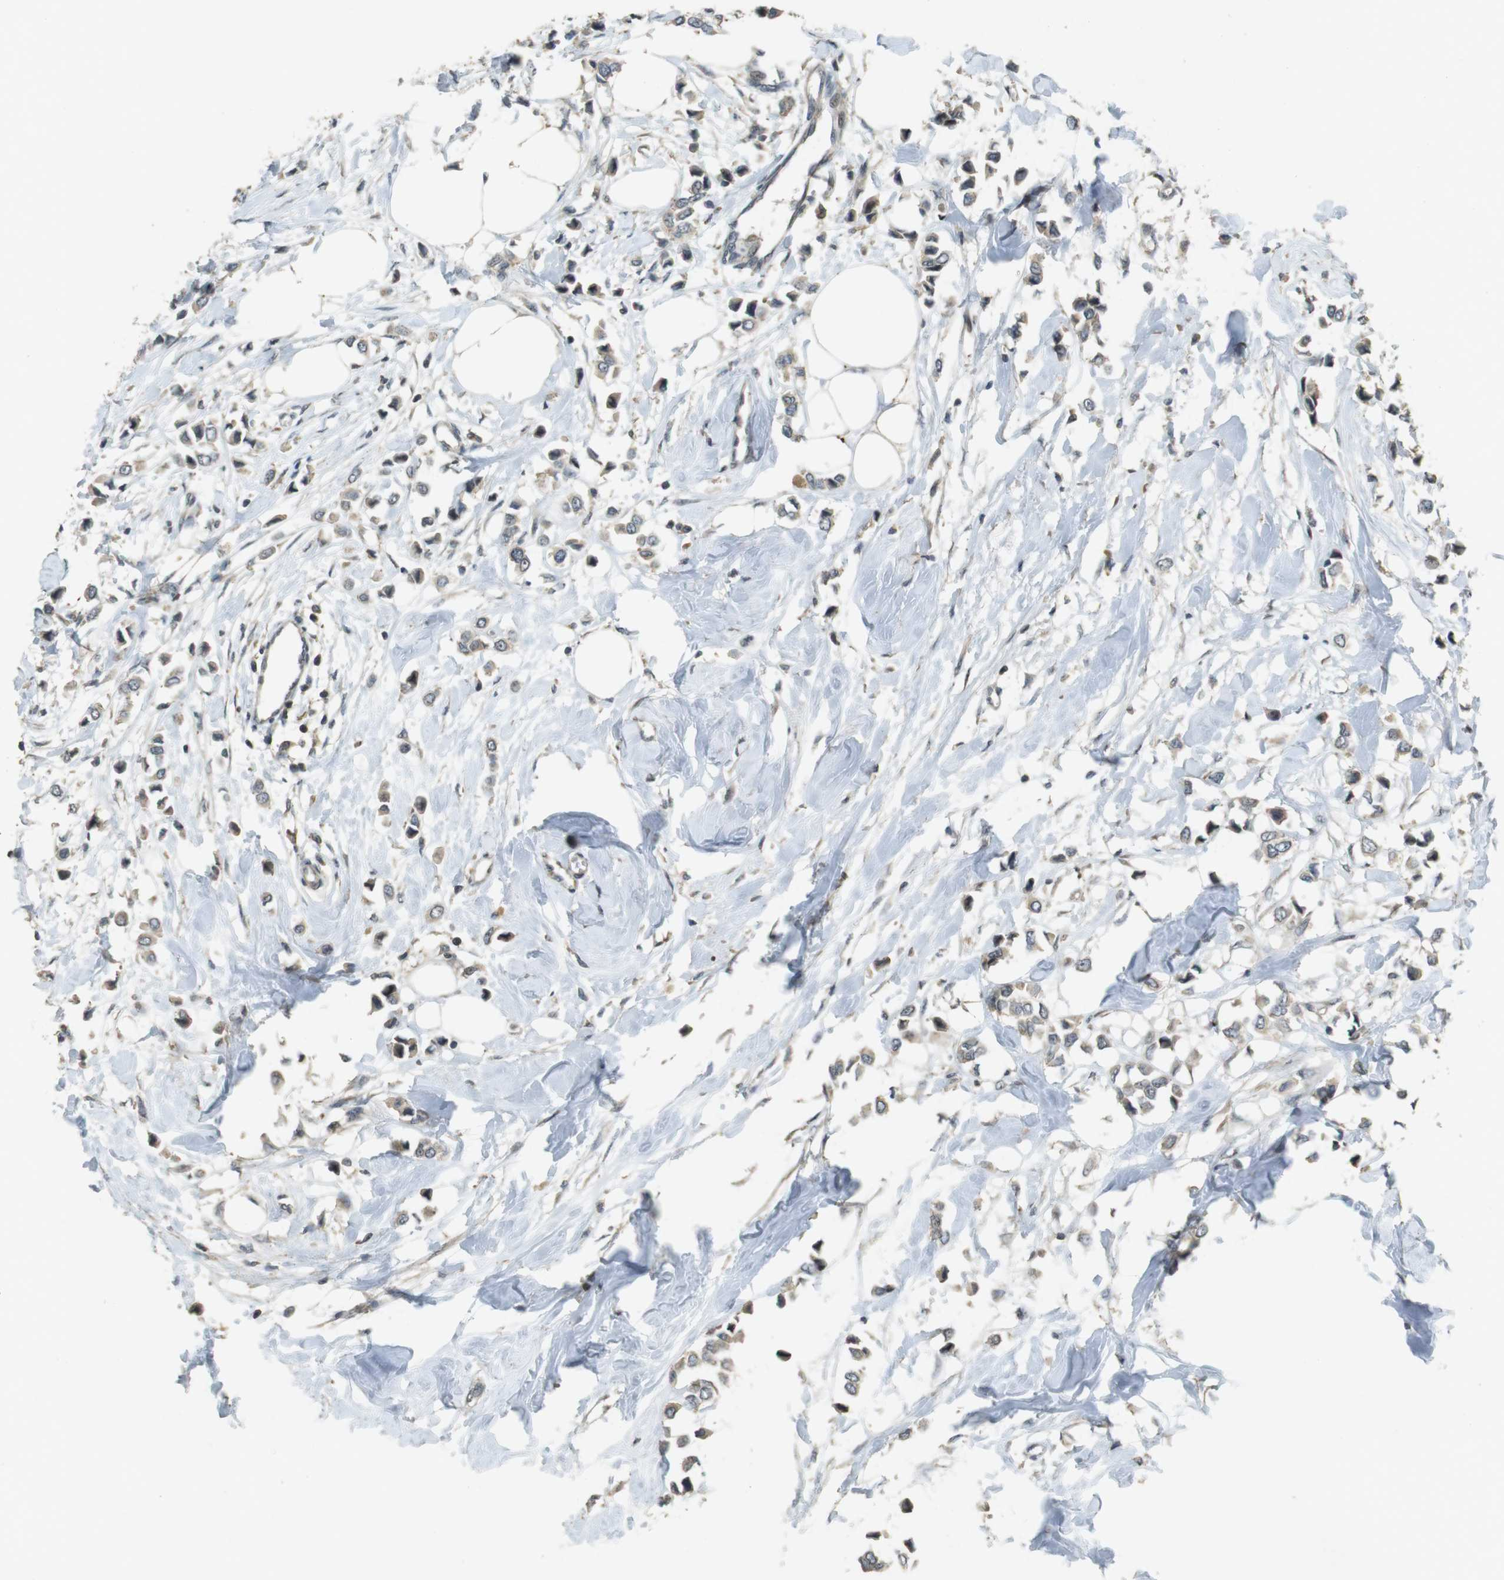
{"staining": {"intensity": "weak", "quantity": ">75%", "location": "cytoplasmic/membranous"}, "tissue": "breast cancer", "cell_type": "Tumor cells", "image_type": "cancer", "snomed": [{"axis": "morphology", "description": "Lobular carcinoma"}, {"axis": "topography", "description": "Breast"}], "caption": "High-power microscopy captured an immunohistochemistry (IHC) histopathology image of lobular carcinoma (breast), revealing weak cytoplasmic/membranous staining in approximately >75% of tumor cells.", "gene": "TMX3", "patient": {"sex": "female", "age": 51}}